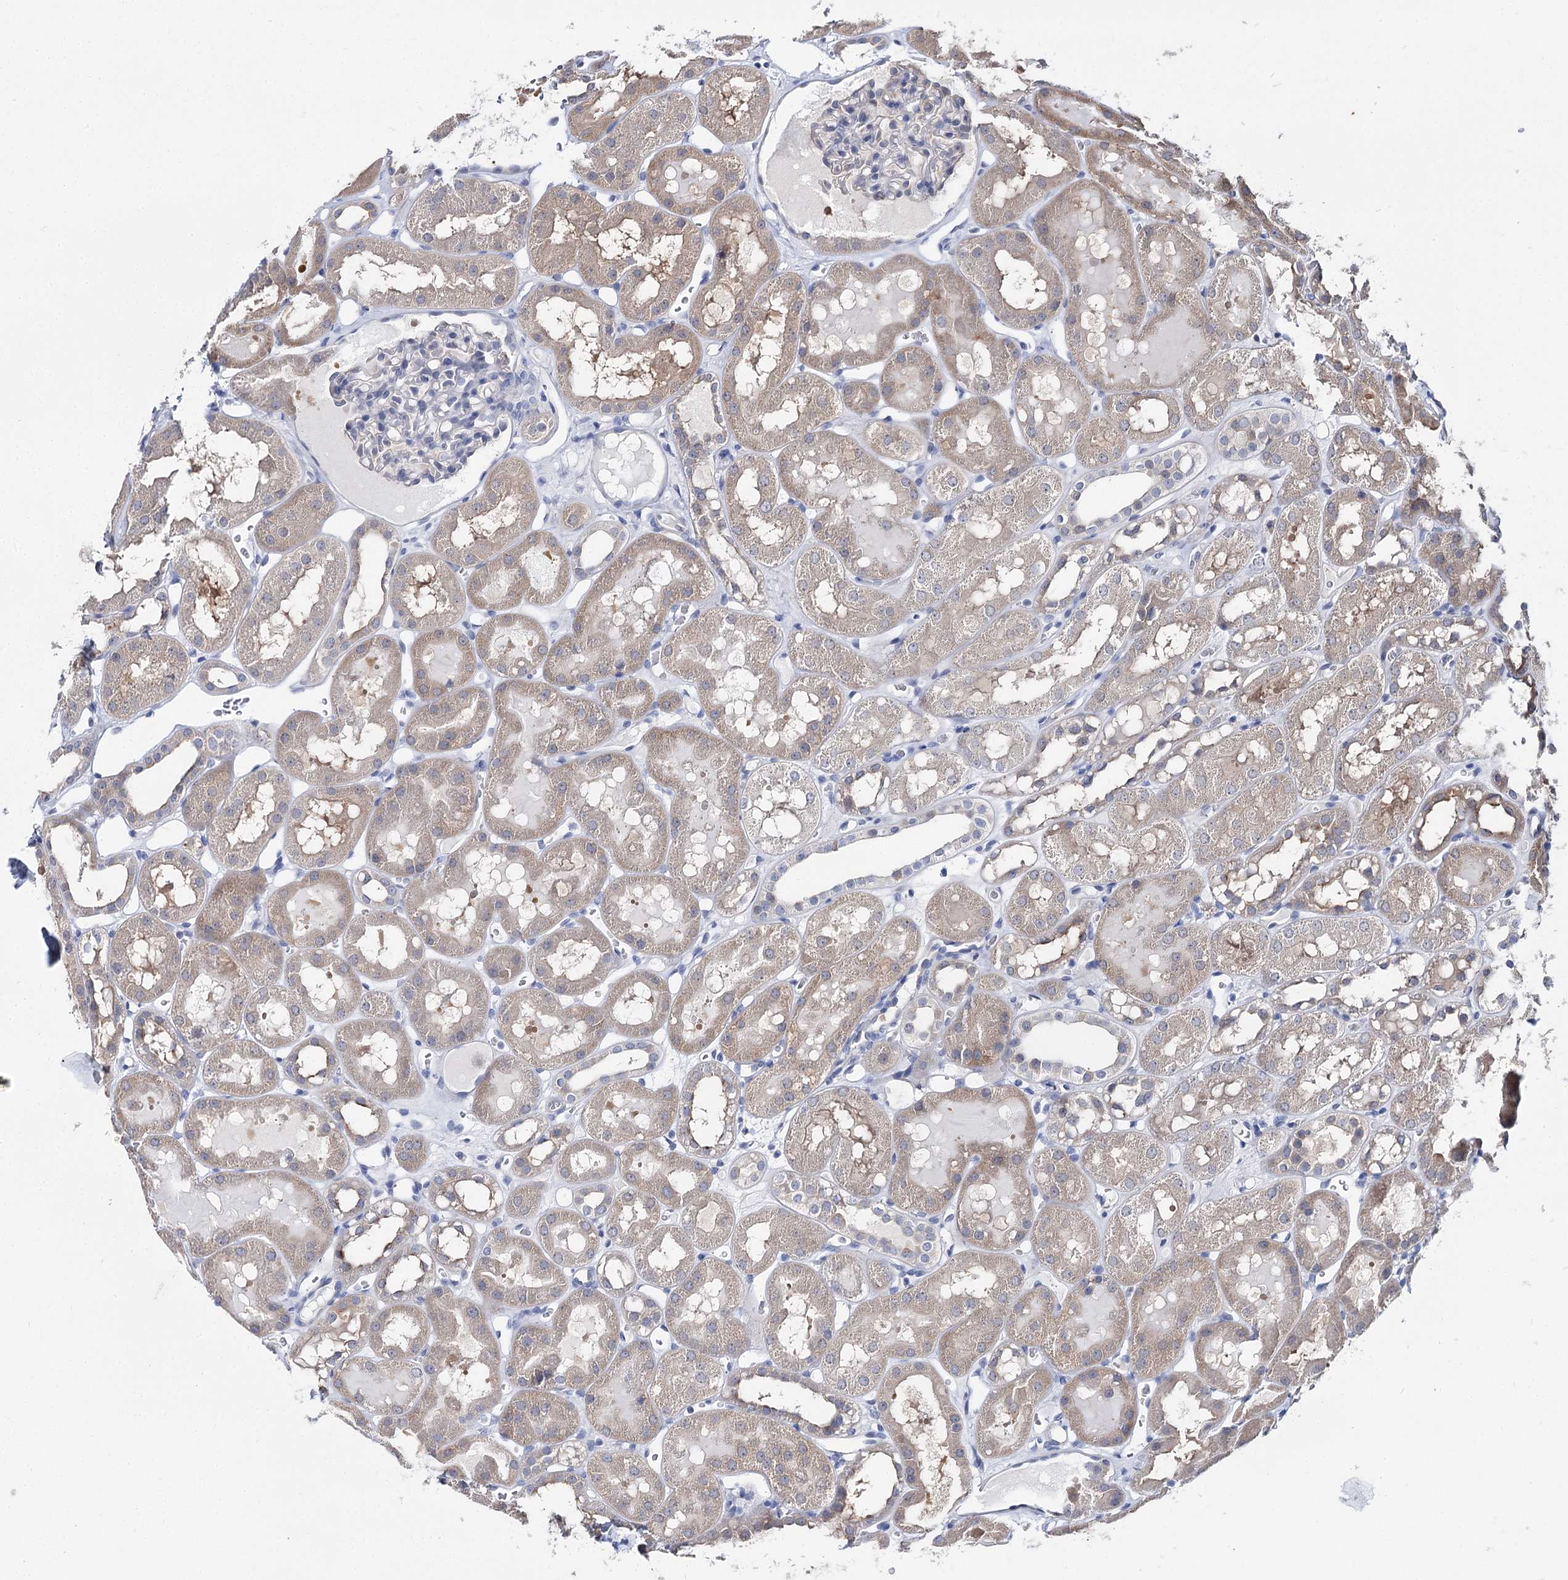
{"staining": {"intensity": "negative", "quantity": "none", "location": "none"}, "tissue": "kidney", "cell_type": "Cells in glomeruli", "image_type": "normal", "snomed": [{"axis": "morphology", "description": "Normal tissue, NOS"}, {"axis": "topography", "description": "Kidney"}, {"axis": "topography", "description": "Urinary bladder"}], "caption": "High power microscopy photomicrograph of an immunohistochemistry photomicrograph of normal kidney, revealing no significant positivity in cells in glomeruli.", "gene": "UGP2", "patient": {"sex": "male", "age": 16}}